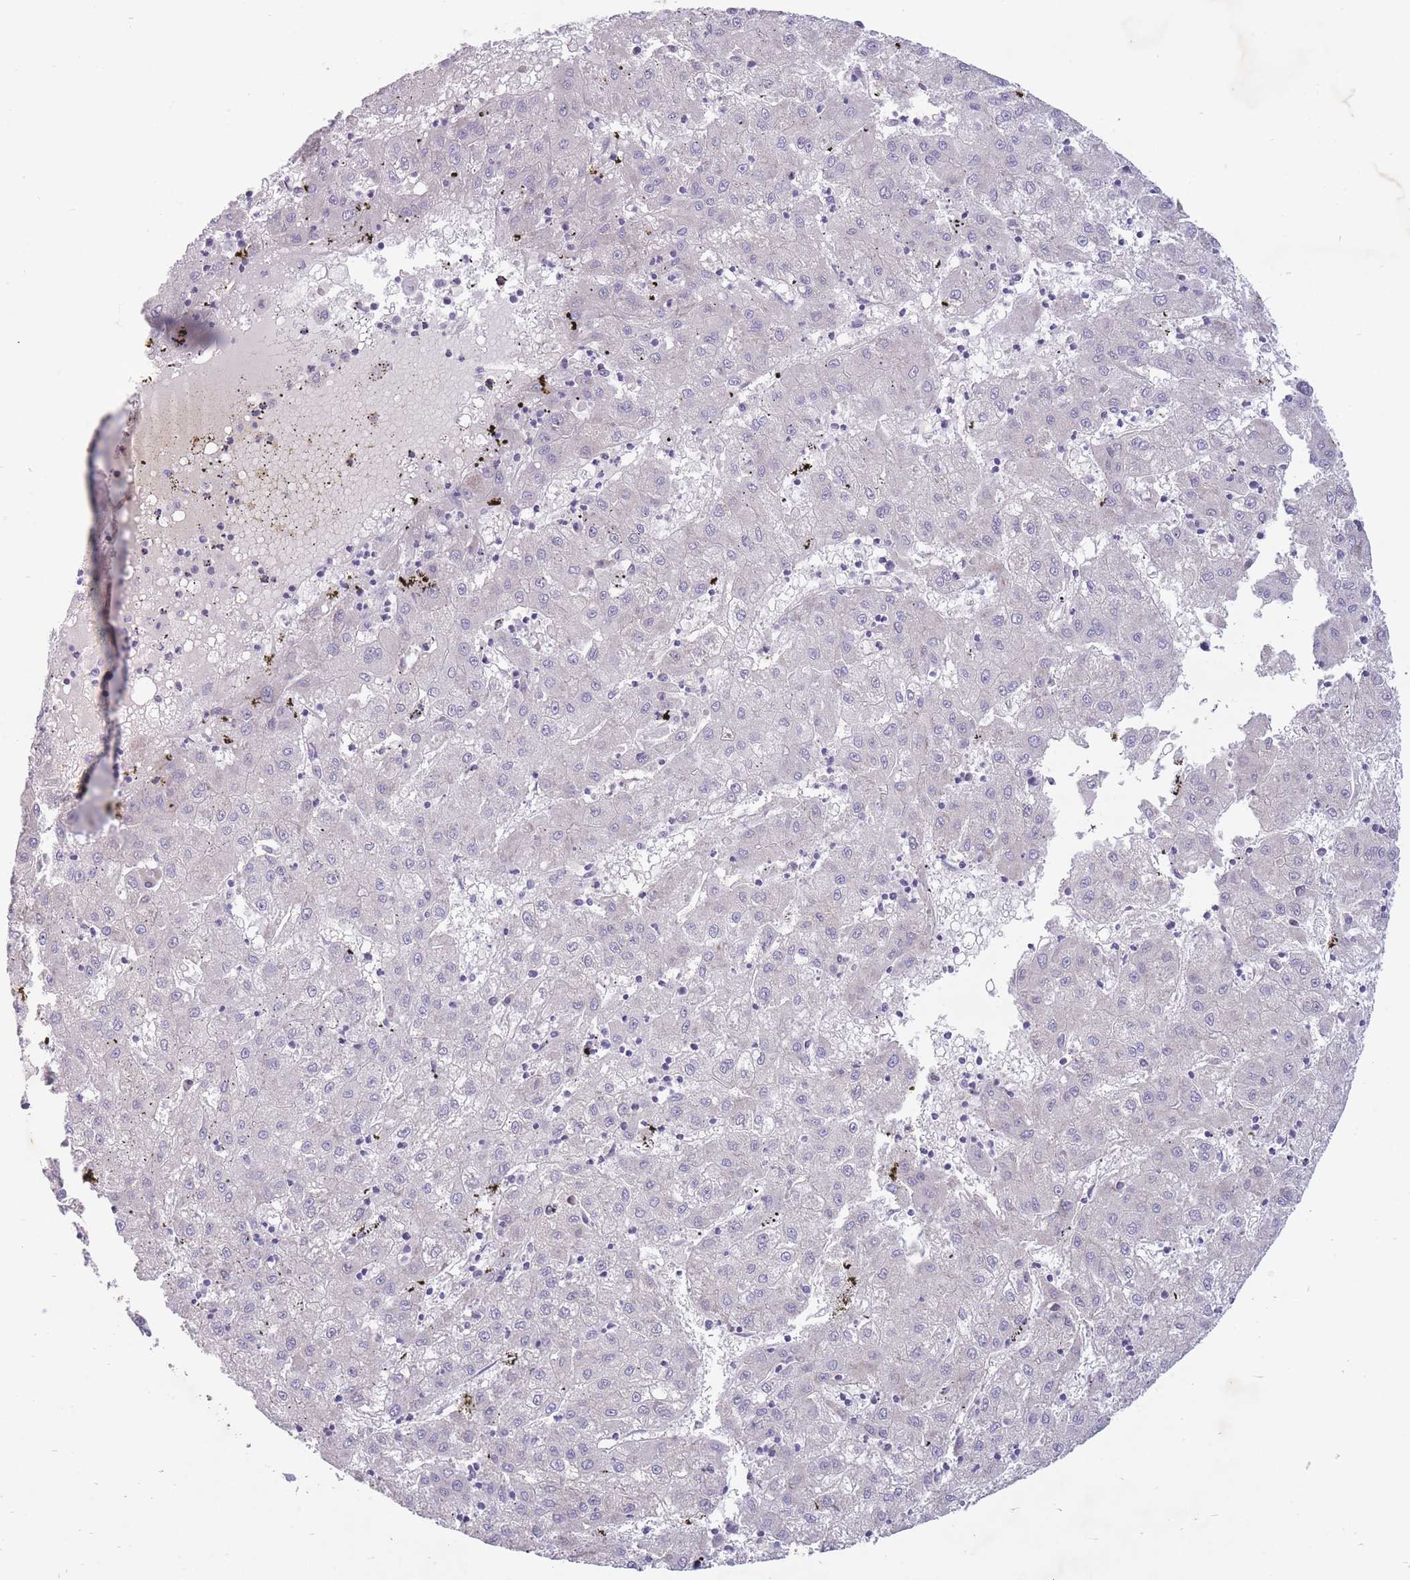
{"staining": {"intensity": "negative", "quantity": "none", "location": "none"}, "tissue": "liver cancer", "cell_type": "Tumor cells", "image_type": "cancer", "snomed": [{"axis": "morphology", "description": "Carcinoma, Hepatocellular, NOS"}, {"axis": "topography", "description": "Liver"}], "caption": "Hepatocellular carcinoma (liver) stained for a protein using IHC demonstrates no expression tumor cells.", "gene": "PNPLA5", "patient": {"sex": "male", "age": 72}}